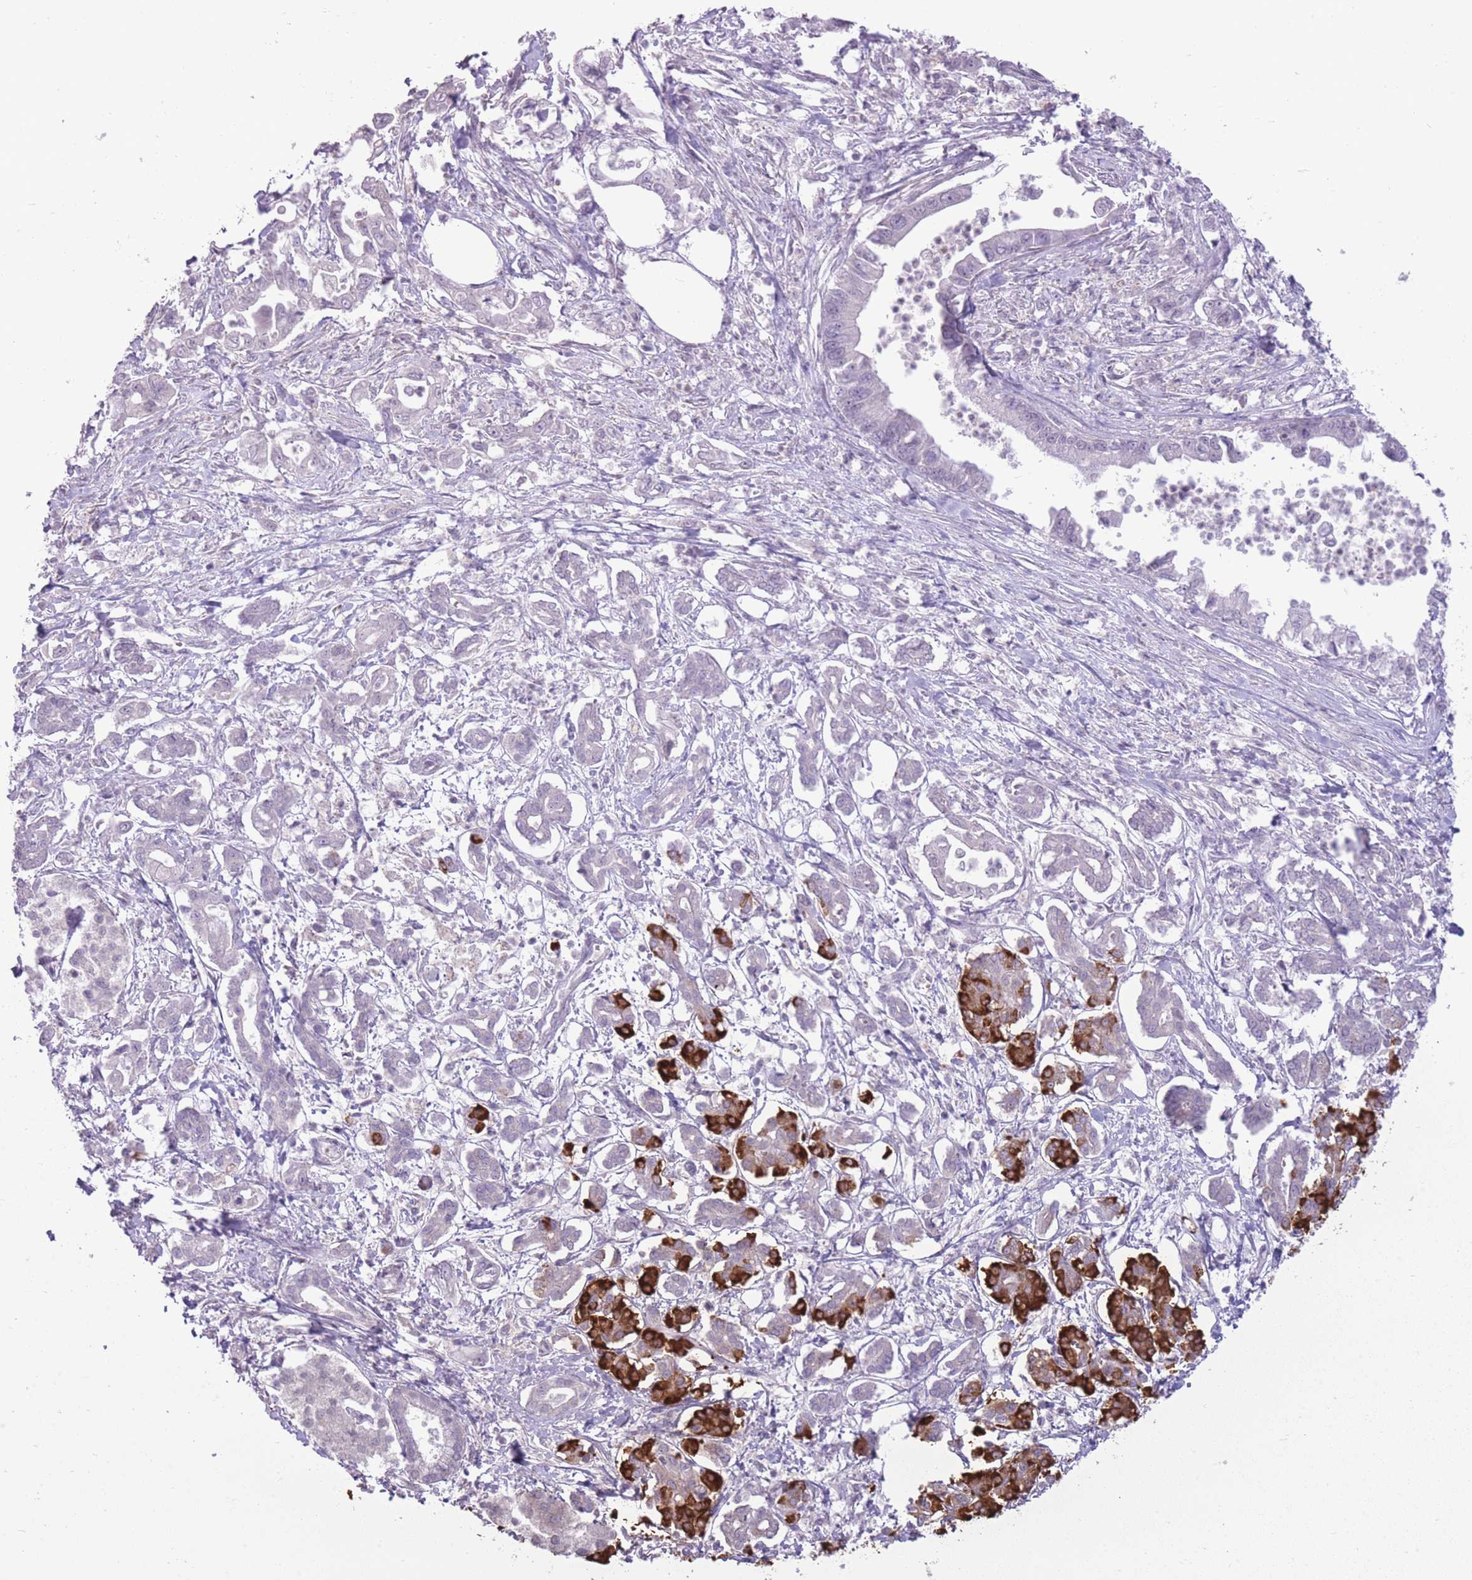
{"staining": {"intensity": "negative", "quantity": "none", "location": "none"}, "tissue": "pancreatic cancer", "cell_type": "Tumor cells", "image_type": "cancer", "snomed": [{"axis": "morphology", "description": "Adenocarcinoma, NOS"}, {"axis": "topography", "description": "Pancreas"}], "caption": "Tumor cells are negative for protein expression in human pancreatic cancer. (Stains: DAB (3,3'-diaminobenzidine) immunohistochemistry with hematoxylin counter stain, Microscopy: brightfield microscopy at high magnification).", "gene": "ZBTB24", "patient": {"sex": "male", "age": 61}}